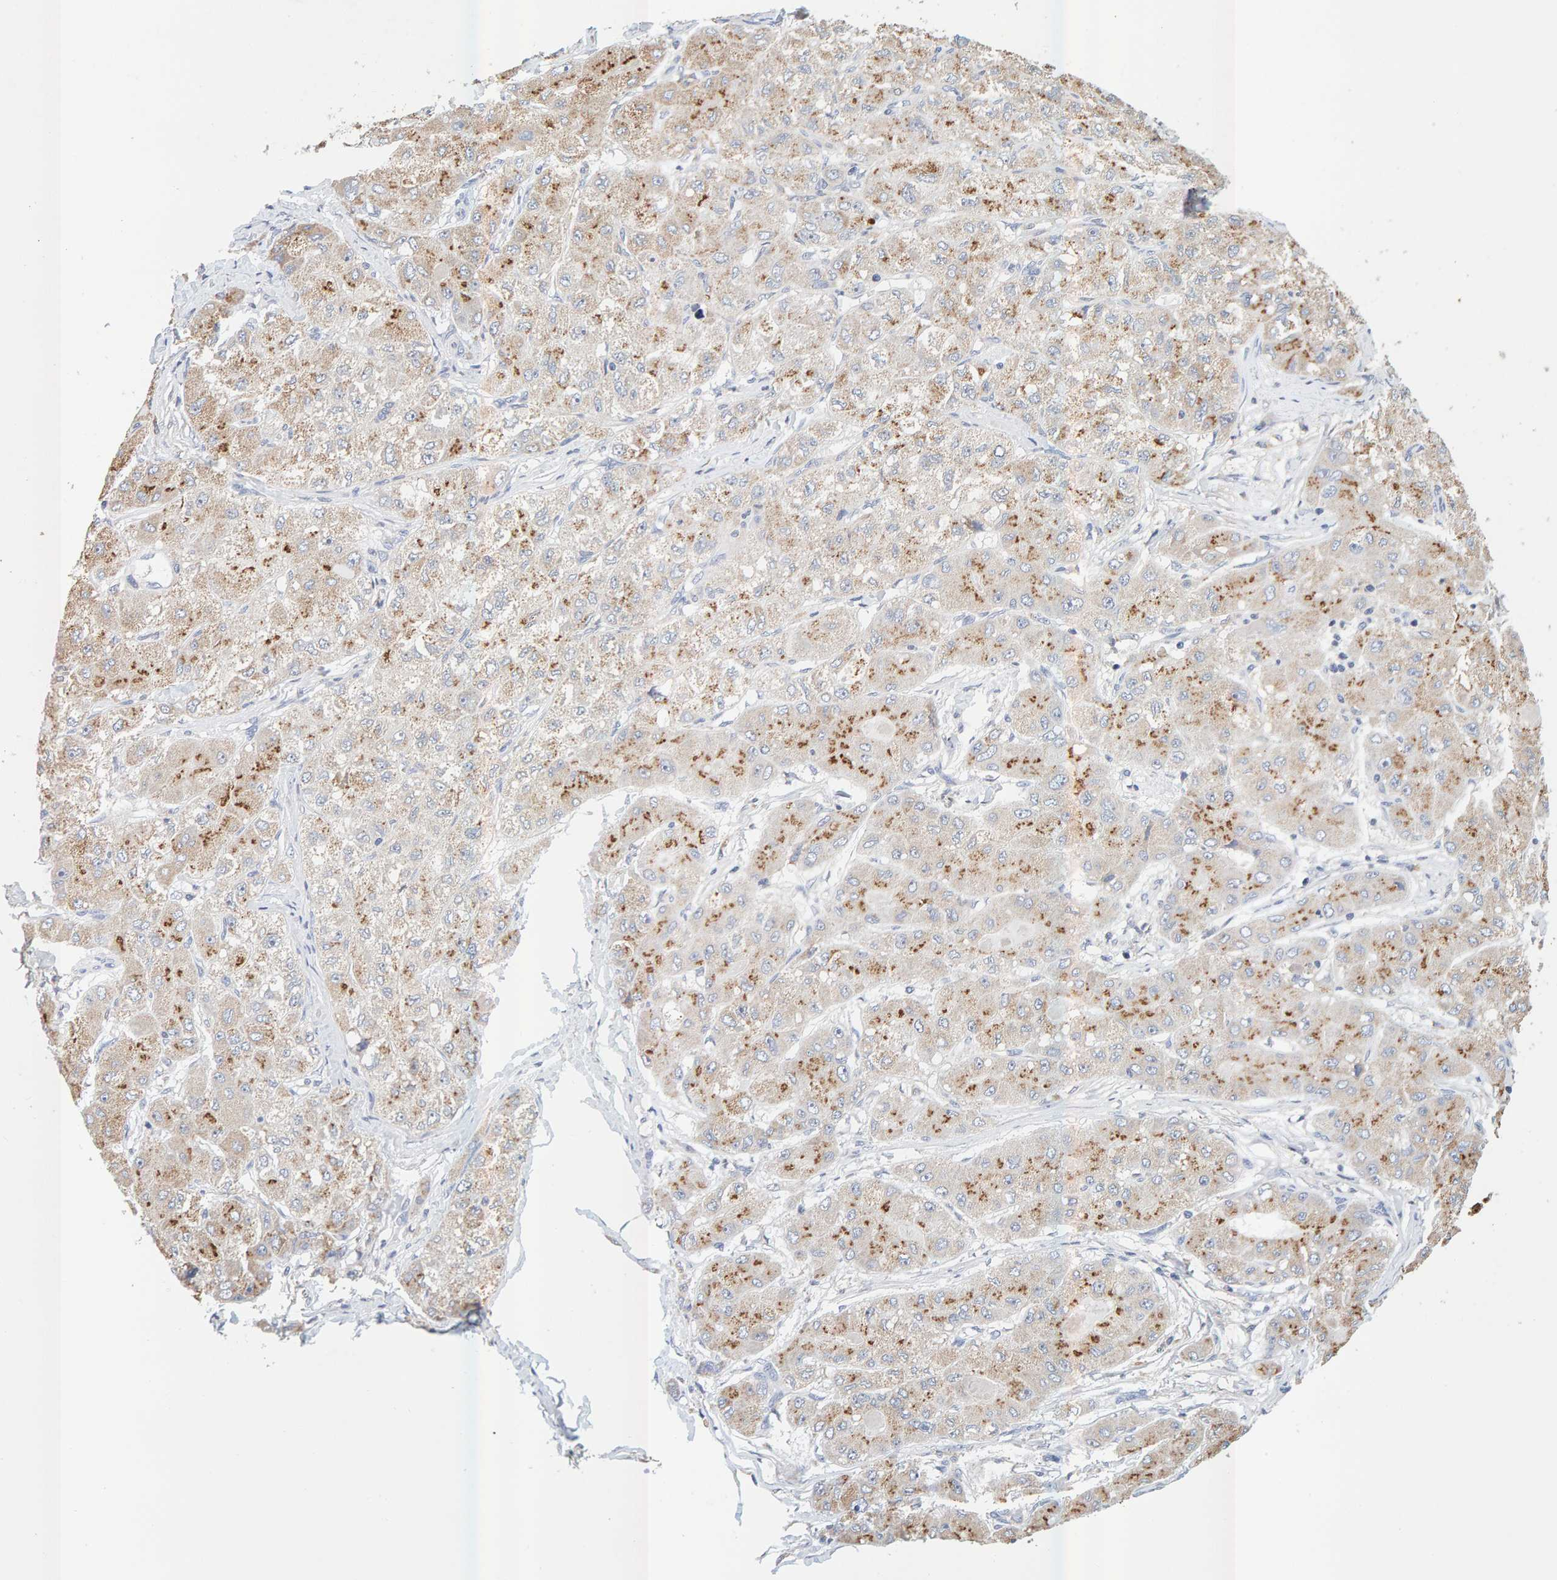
{"staining": {"intensity": "moderate", "quantity": "25%-75%", "location": "cytoplasmic/membranous"}, "tissue": "liver cancer", "cell_type": "Tumor cells", "image_type": "cancer", "snomed": [{"axis": "morphology", "description": "Carcinoma, Hepatocellular, NOS"}, {"axis": "topography", "description": "Liver"}], "caption": "A micrograph showing moderate cytoplasmic/membranous positivity in about 25%-75% of tumor cells in hepatocellular carcinoma (liver), as visualized by brown immunohistochemical staining.", "gene": "SGPL1", "patient": {"sex": "male", "age": 80}}